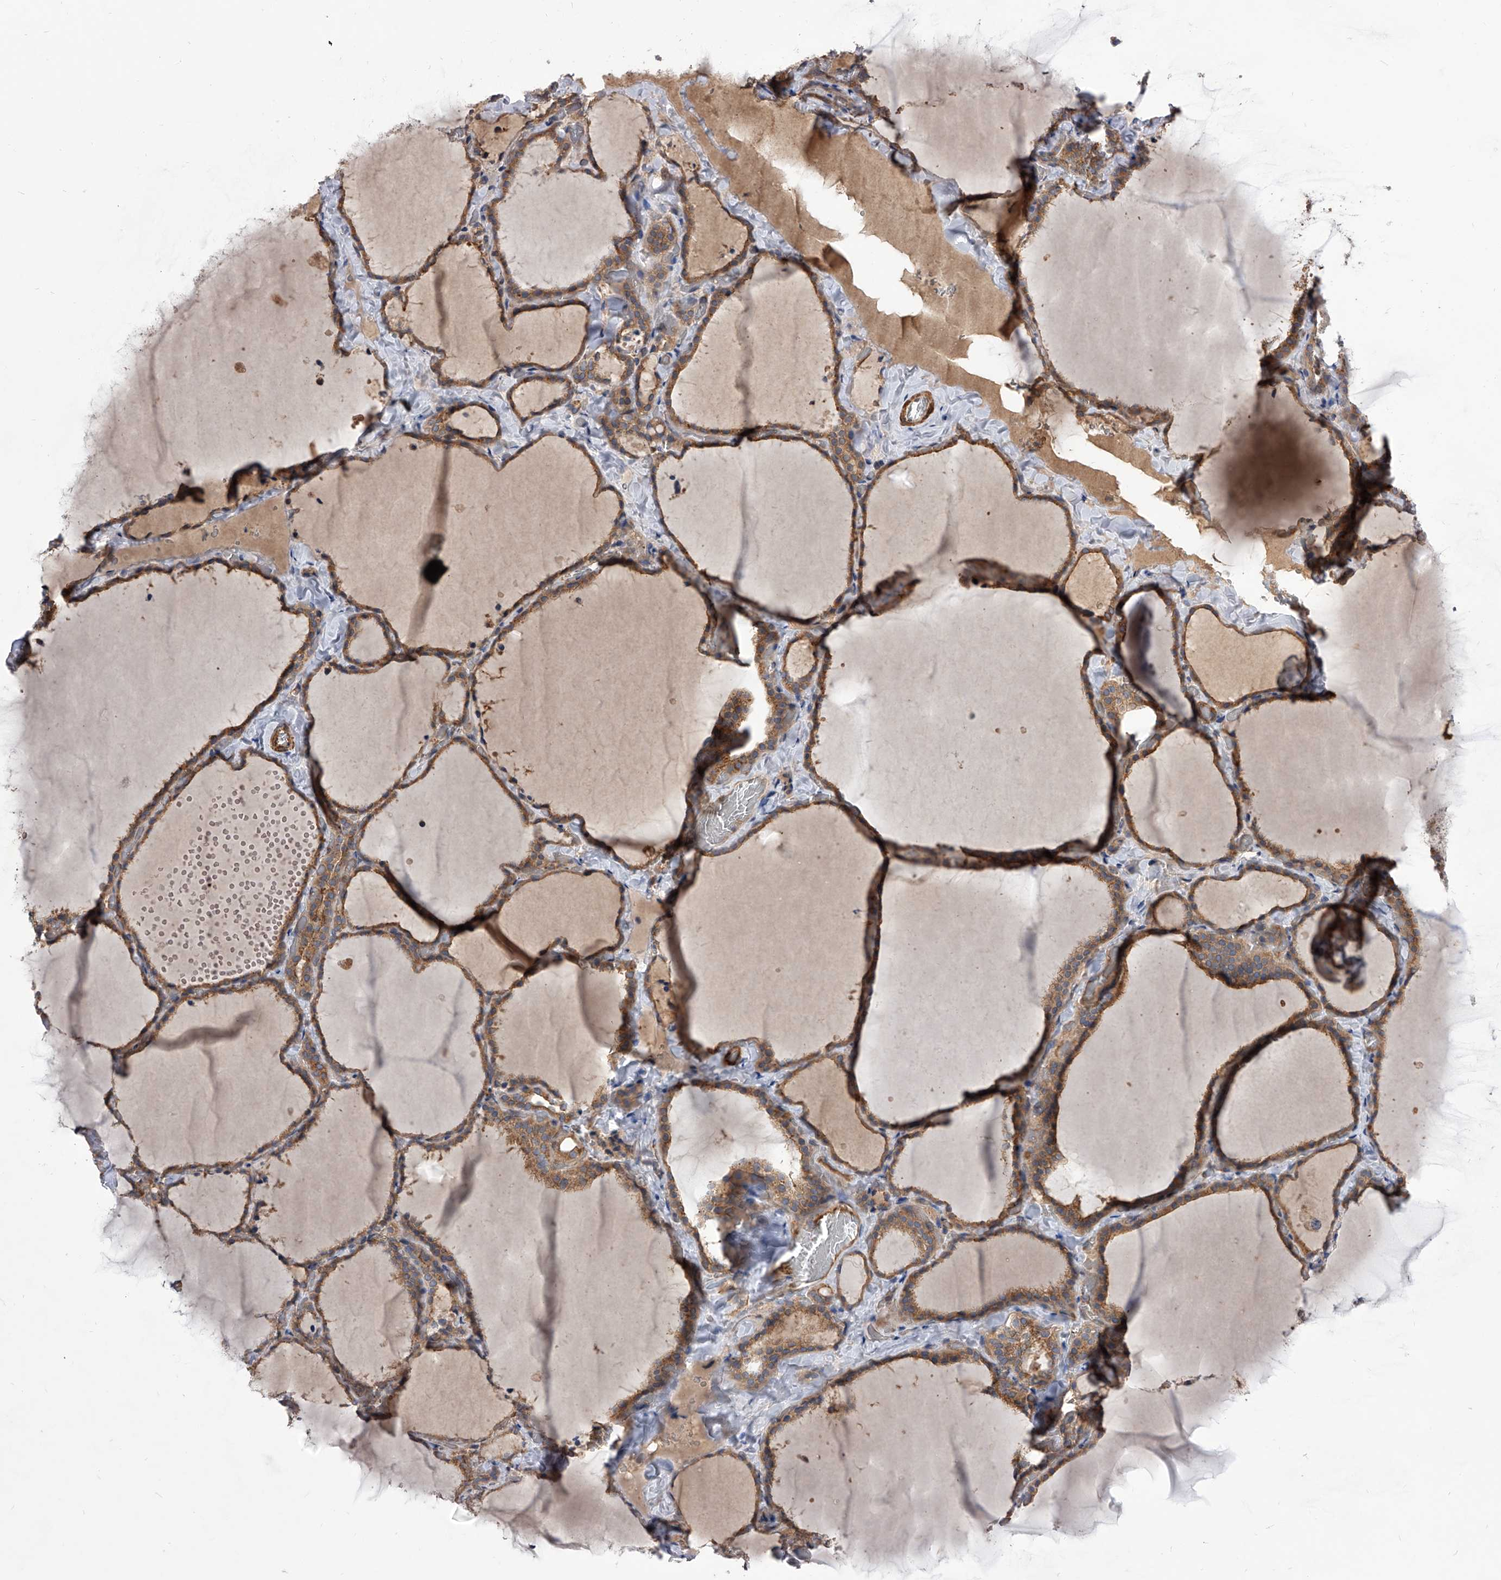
{"staining": {"intensity": "moderate", "quantity": ">75%", "location": "cytoplasmic/membranous"}, "tissue": "thyroid gland", "cell_type": "Glandular cells", "image_type": "normal", "snomed": [{"axis": "morphology", "description": "Normal tissue, NOS"}, {"axis": "topography", "description": "Thyroid gland"}], "caption": "Protein staining reveals moderate cytoplasmic/membranous positivity in approximately >75% of glandular cells in normal thyroid gland.", "gene": "CUL7", "patient": {"sex": "female", "age": 22}}